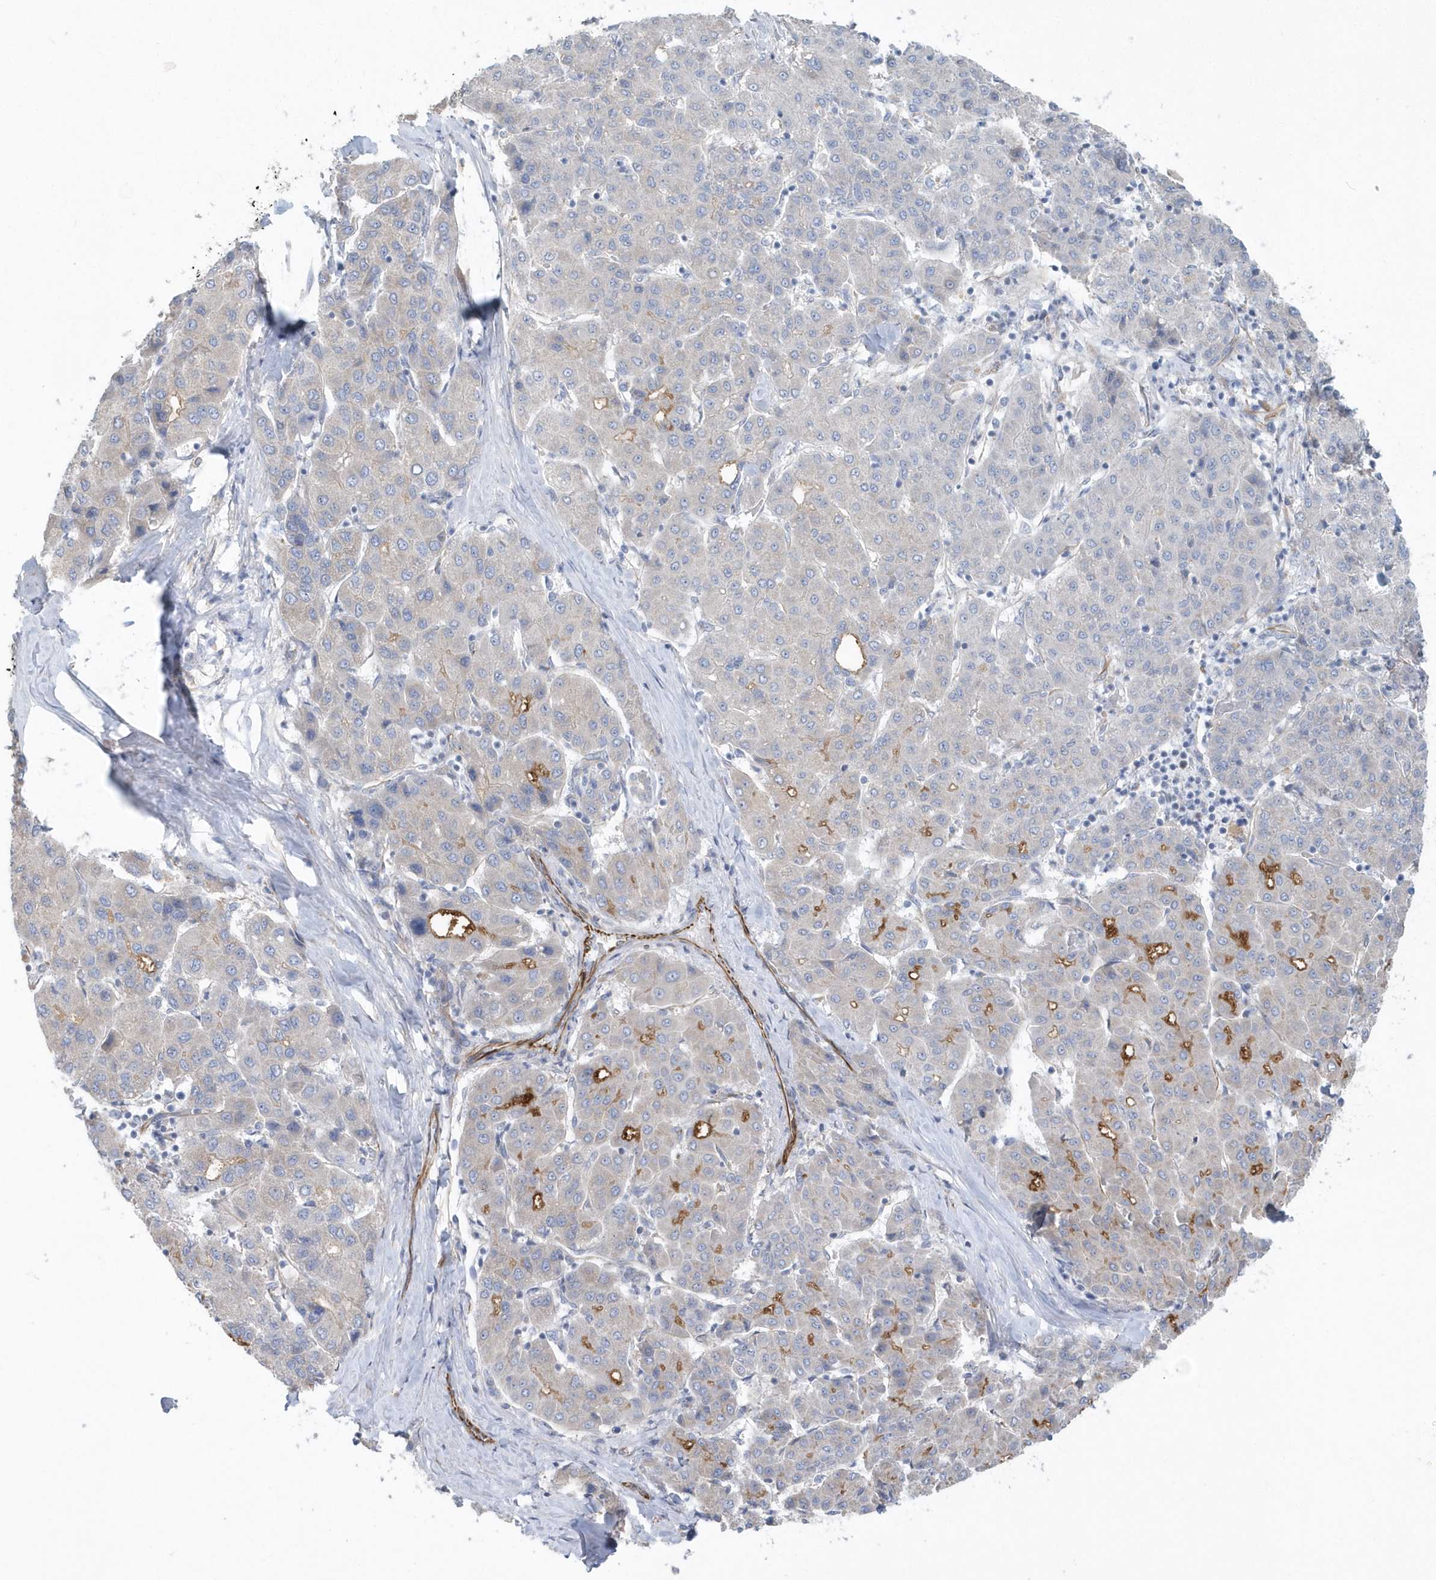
{"staining": {"intensity": "moderate", "quantity": "<25%", "location": "cytoplasmic/membranous"}, "tissue": "liver cancer", "cell_type": "Tumor cells", "image_type": "cancer", "snomed": [{"axis": "morphology", "description": "Carcinoma, Hepatocellular, NOS"}, {"axis": "topography", "description": "Liver"}], "caption": "This is an image of immunohistochemistry (IHC) staining of hepatocellular carcinoma (liver), which shows moderate expression in the cytoplasmic/membranous of tumor cells.", "gene": "RAB17", "patient": {"sex": "male", "age": 65}}